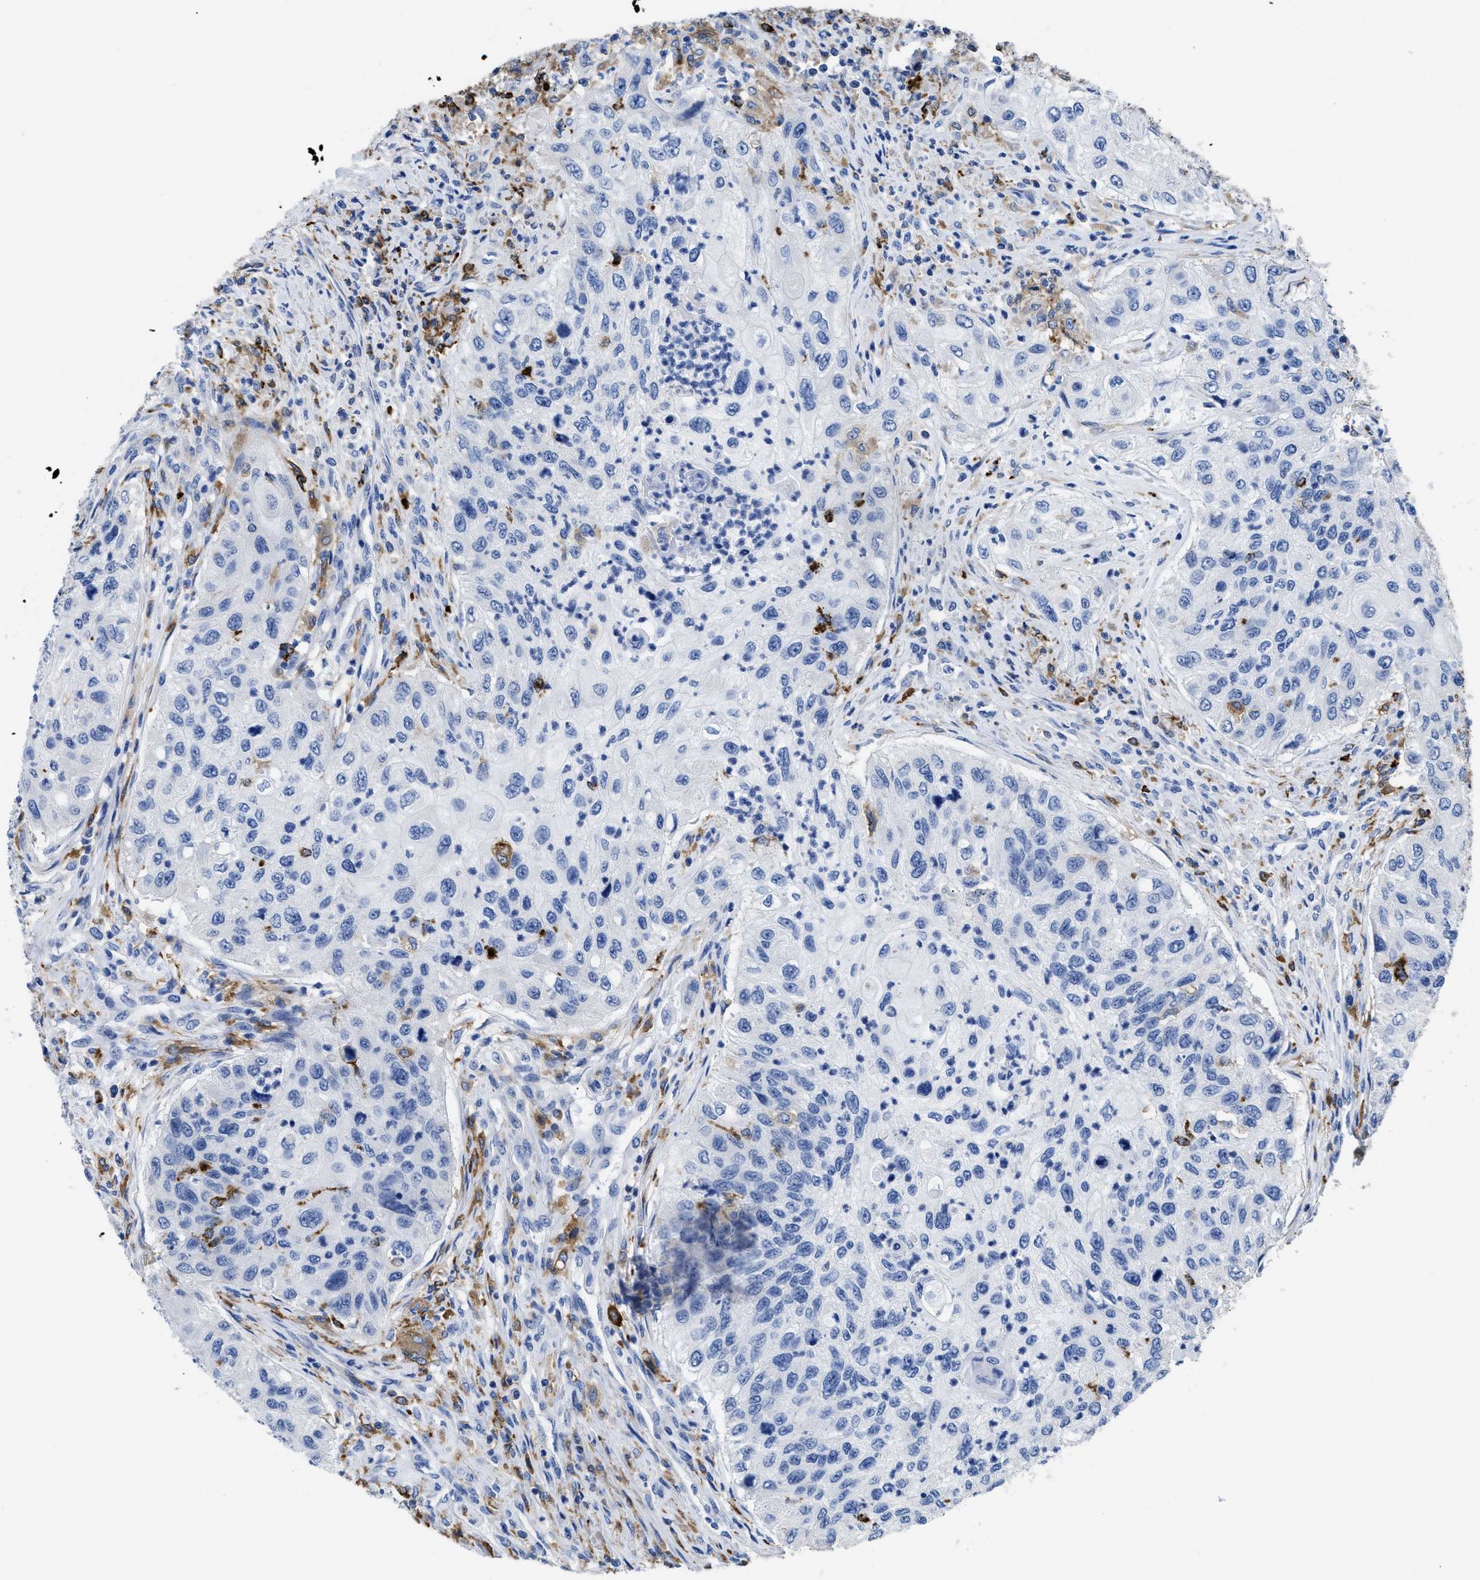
{"staining": {"intensity": "negative", "quantity": "none", "location": "none"}, "tissue": "urothelial cancer", "cell_type": "Tumor cells", "image_type": "cancer", "snomed": [{"axis": "morphology", "description": "Urothelial carcinoma, High grade"}, {"axis": "topography", "description": "Urinary bladder"}], "caption": "A high-resolution image shows immunohistochemistry staining of high-grade urothelial carcinoma, which displays no significant staining in tumor cells.", "gene": "HLA-DPA1", "patient": {"sex": "female", "age": 60}}